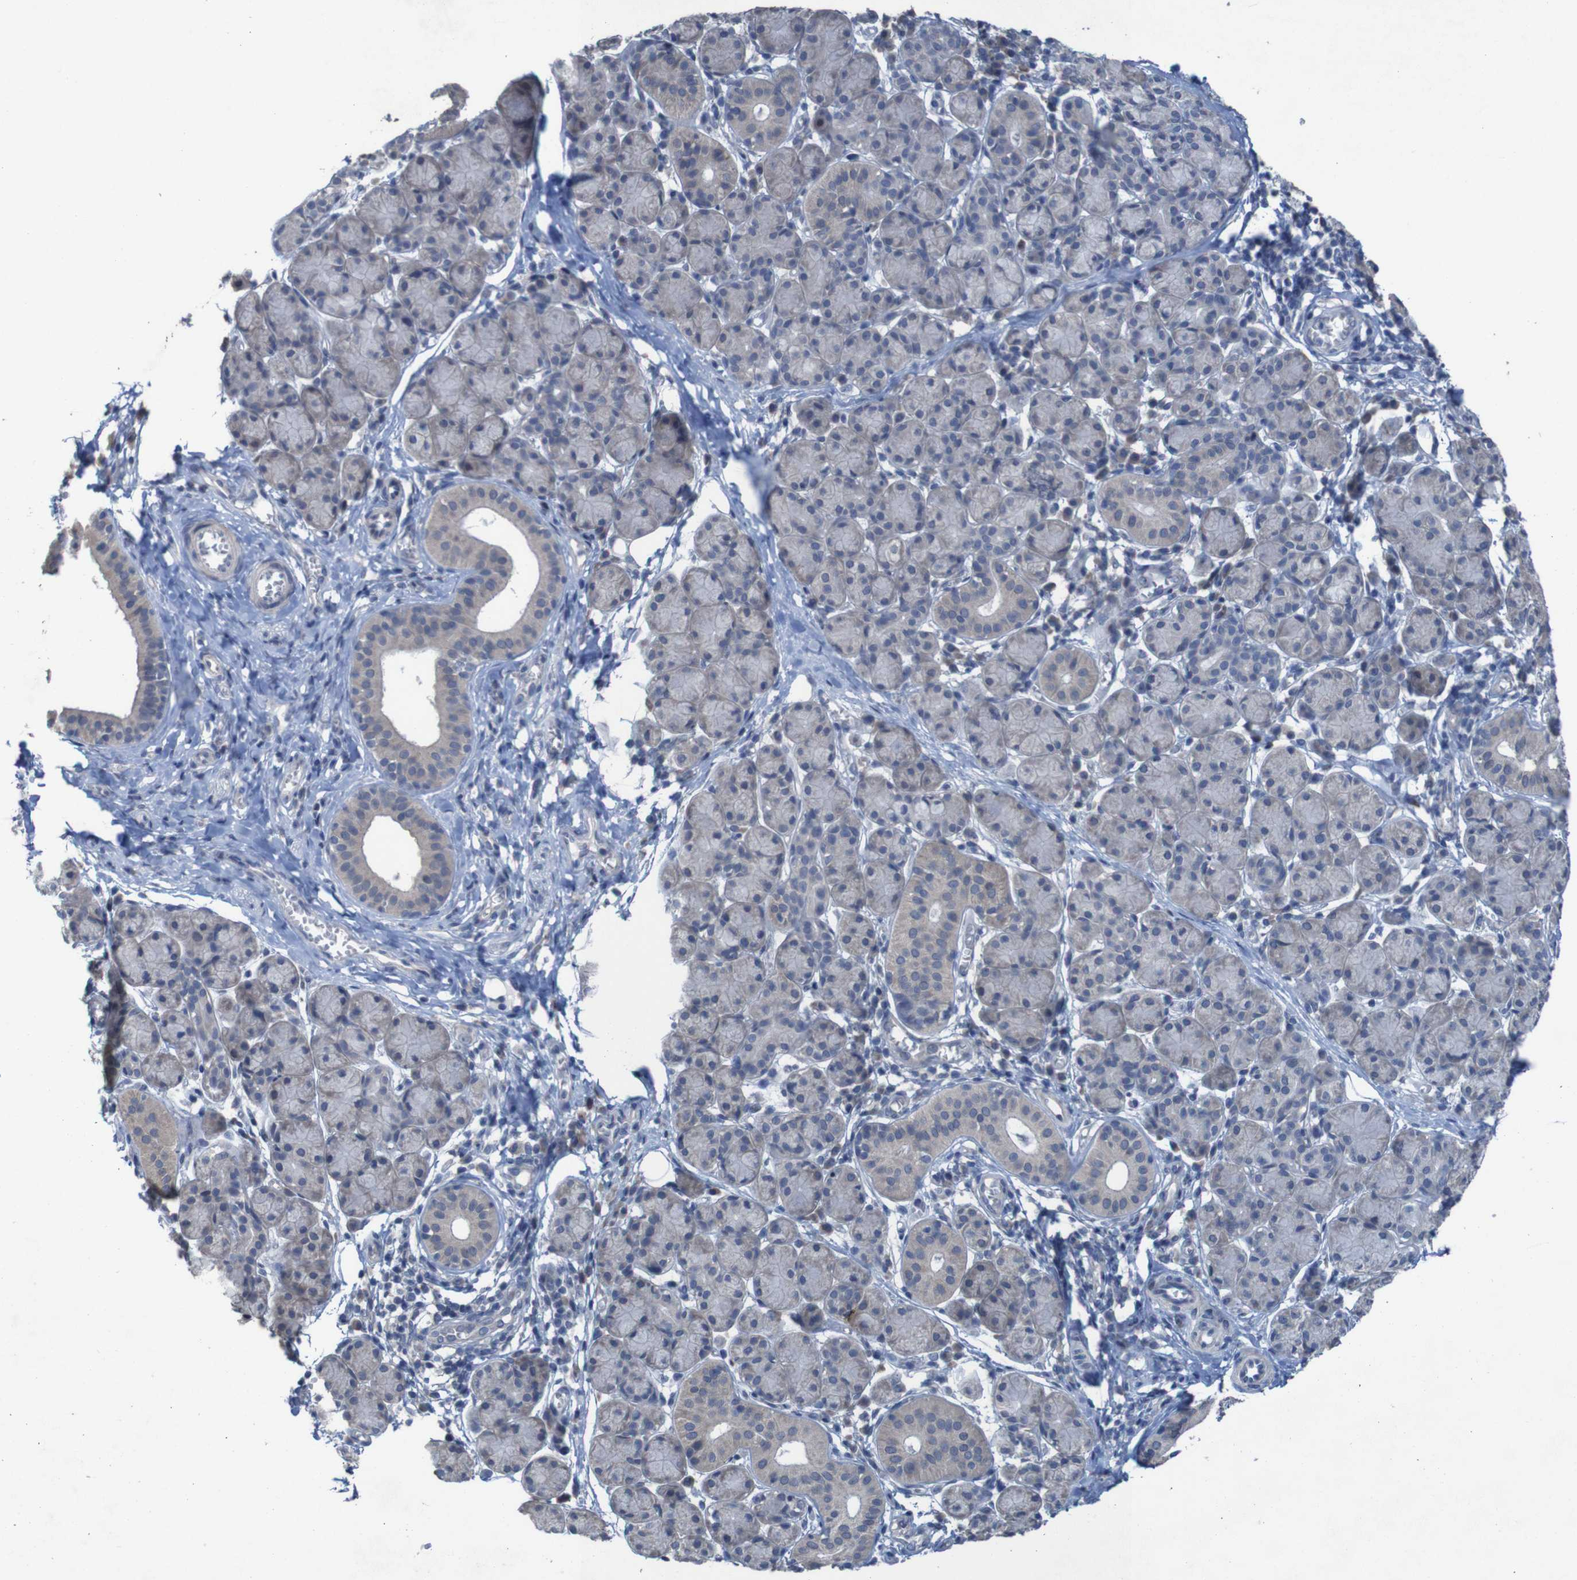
{"staining": {"intensity": "weak", "quantity": "25%-75%", "location": "cytoplasmic/membranous"}, "tissue": "salivary gland", "cell_type": "Glandular cells", "image_type": "normal", "snomed": [{"axis": "morphology", "description": "Normal tissue, NOS"}, {"axis": "morphology", "description": "Inflammation, NOS"}, {"axis": "topography", "description": "Lymph node"}, {"axis": "topography", "description": "Salivary gland"}], "caption": "IHC micrograph of unremarkable salivary gland: salivary gland stained using immunohistochemistry (IHC) reveals low levels of weak protein expression localized specifically in the cytoplasmic/membranous of glandular cells, appearing as a cytoplasmic/membranous brown color.", "gene": "CLDN18", "patient": {"sex": "male", "age": 3}}